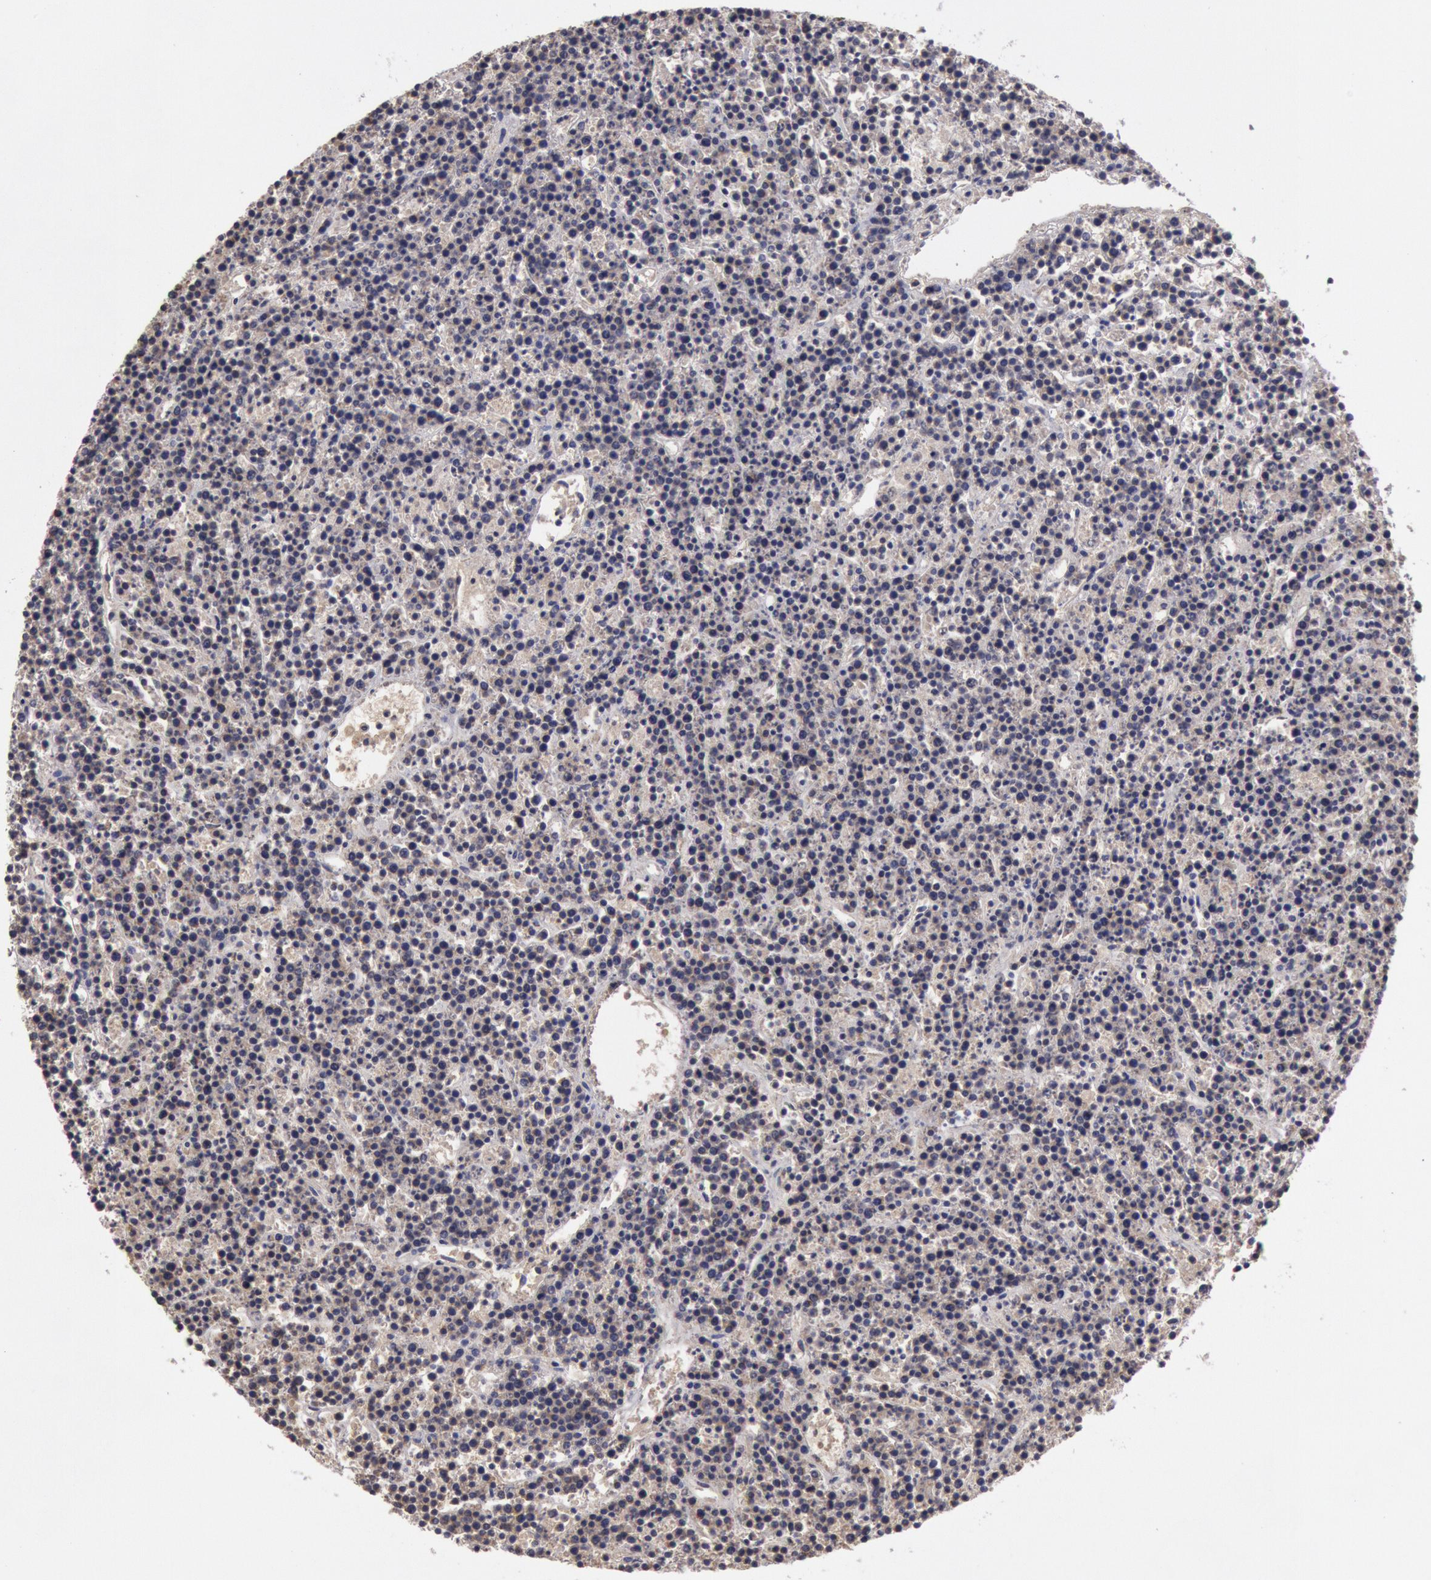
{"staining": {"intensity": "weak", "quantity": ">75%", "location": "cytoplasmic/membranous"}, "tissue": "lymphoma", "cell_type": "Tumor cells", "image_type": "cancer", "snomed": [{"axis": "morphology", "description": "Malignant lymphoma, non-Hodgkin's type, High grade"}, {"axis": "topography", "description": "Ovary"}], "caption": "This histopathology image reveals immunohistochemistry staining of malignant lymphoma, non-Hodgkin's type (high-grade), with low weak cytoplasmic/membranous positivity in about >75% of tumor cells.", "gene": "MPST", "patient": {"sex": "female", "age": 56}}